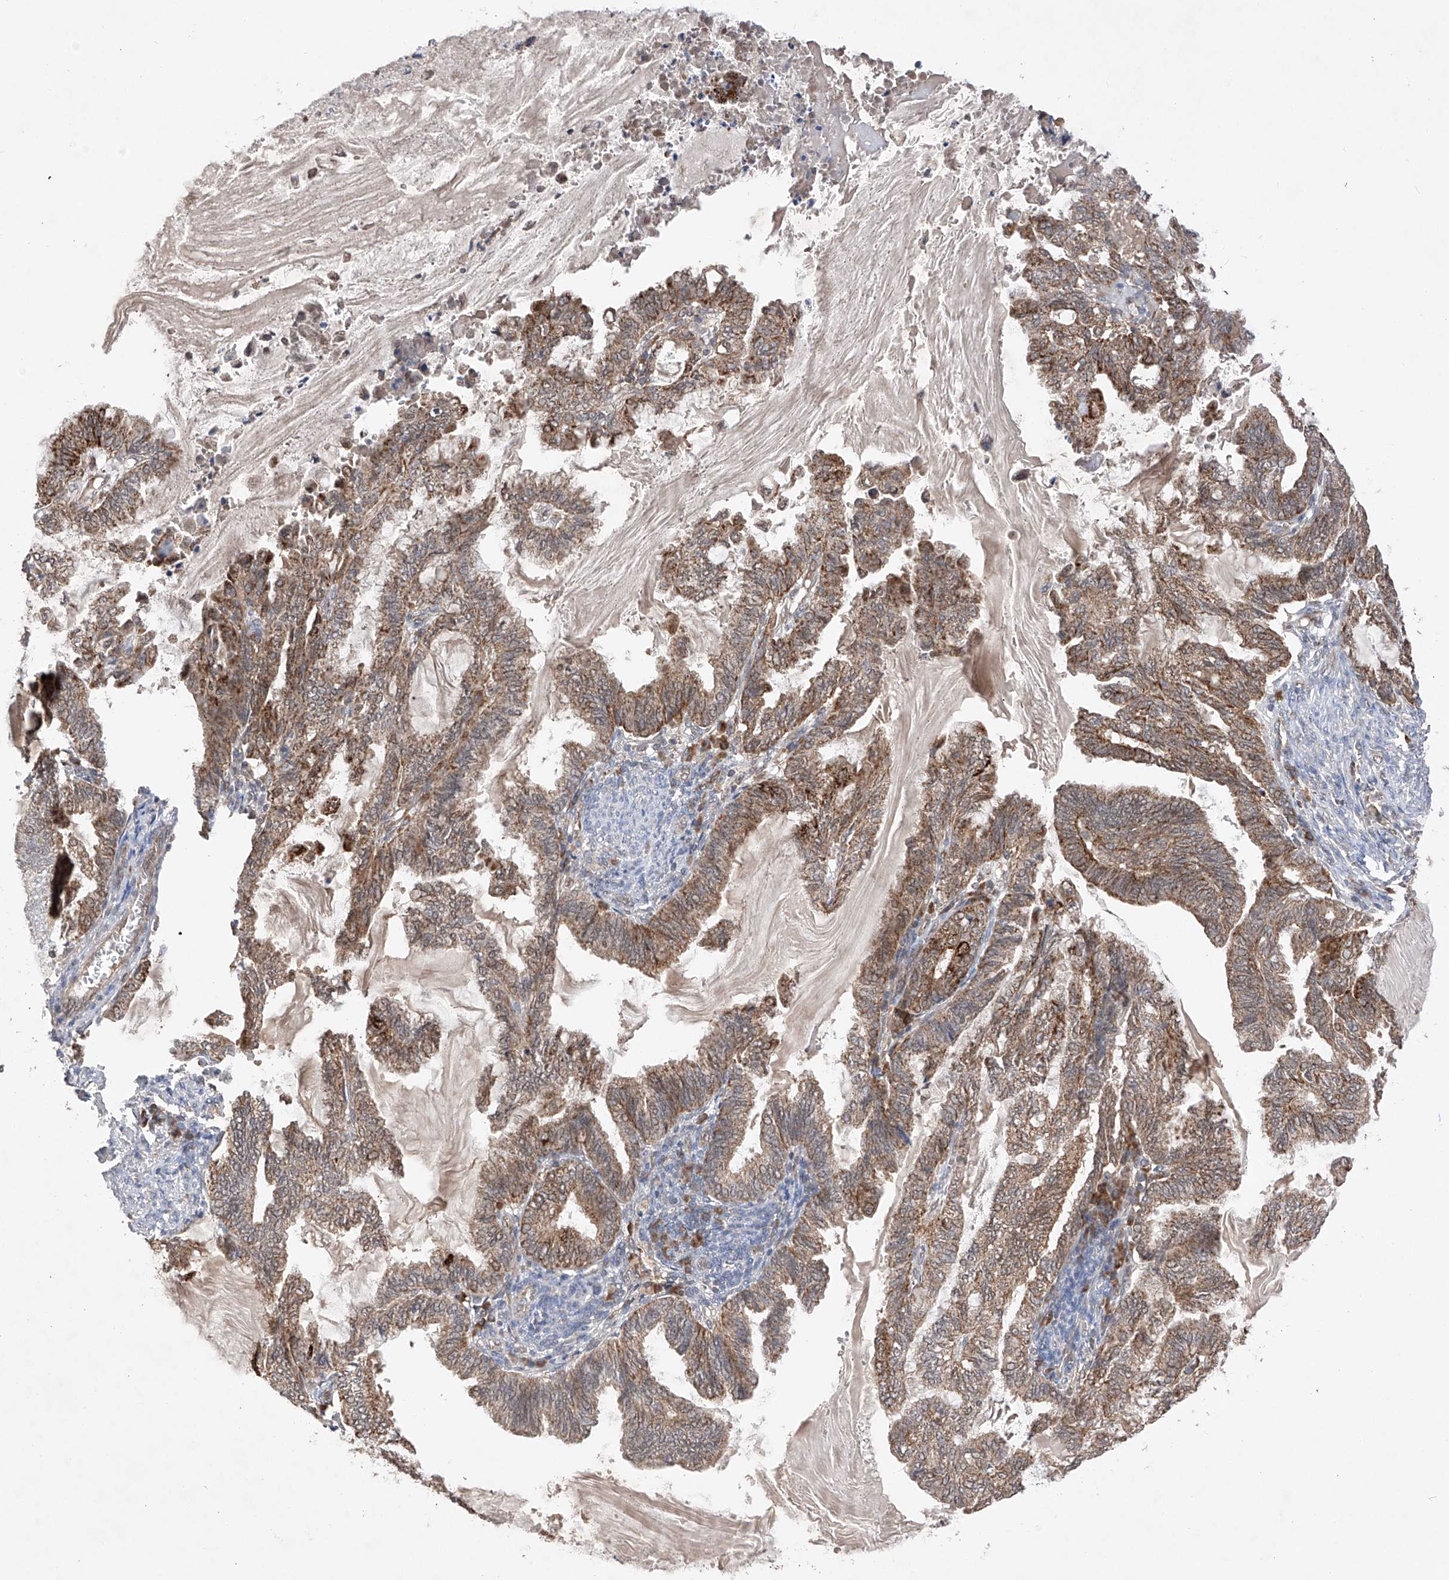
{"staining": {"intensity": "moderate", "quantity": ">75%", "location": "cytoplasmic/membranous"}, "tissue": "endometrial cancer", "cell_type": "Tumor cells", "image_type": "cancer", "snomed": [{"axis": "morphology", "description": "Adenocarcinoma, NOS"}, {"axis": "topography", "description": "Endometrium"}], "caption": "Endometrial cancer (adenocarcinoma) was stained to show a protein in brown. There is medium levels of moderate cytoplasmic/membranous staining in about >75% of tumor cells.", "gene": "SDHAF4", "patient": {"sex": "female", "age": 86}}